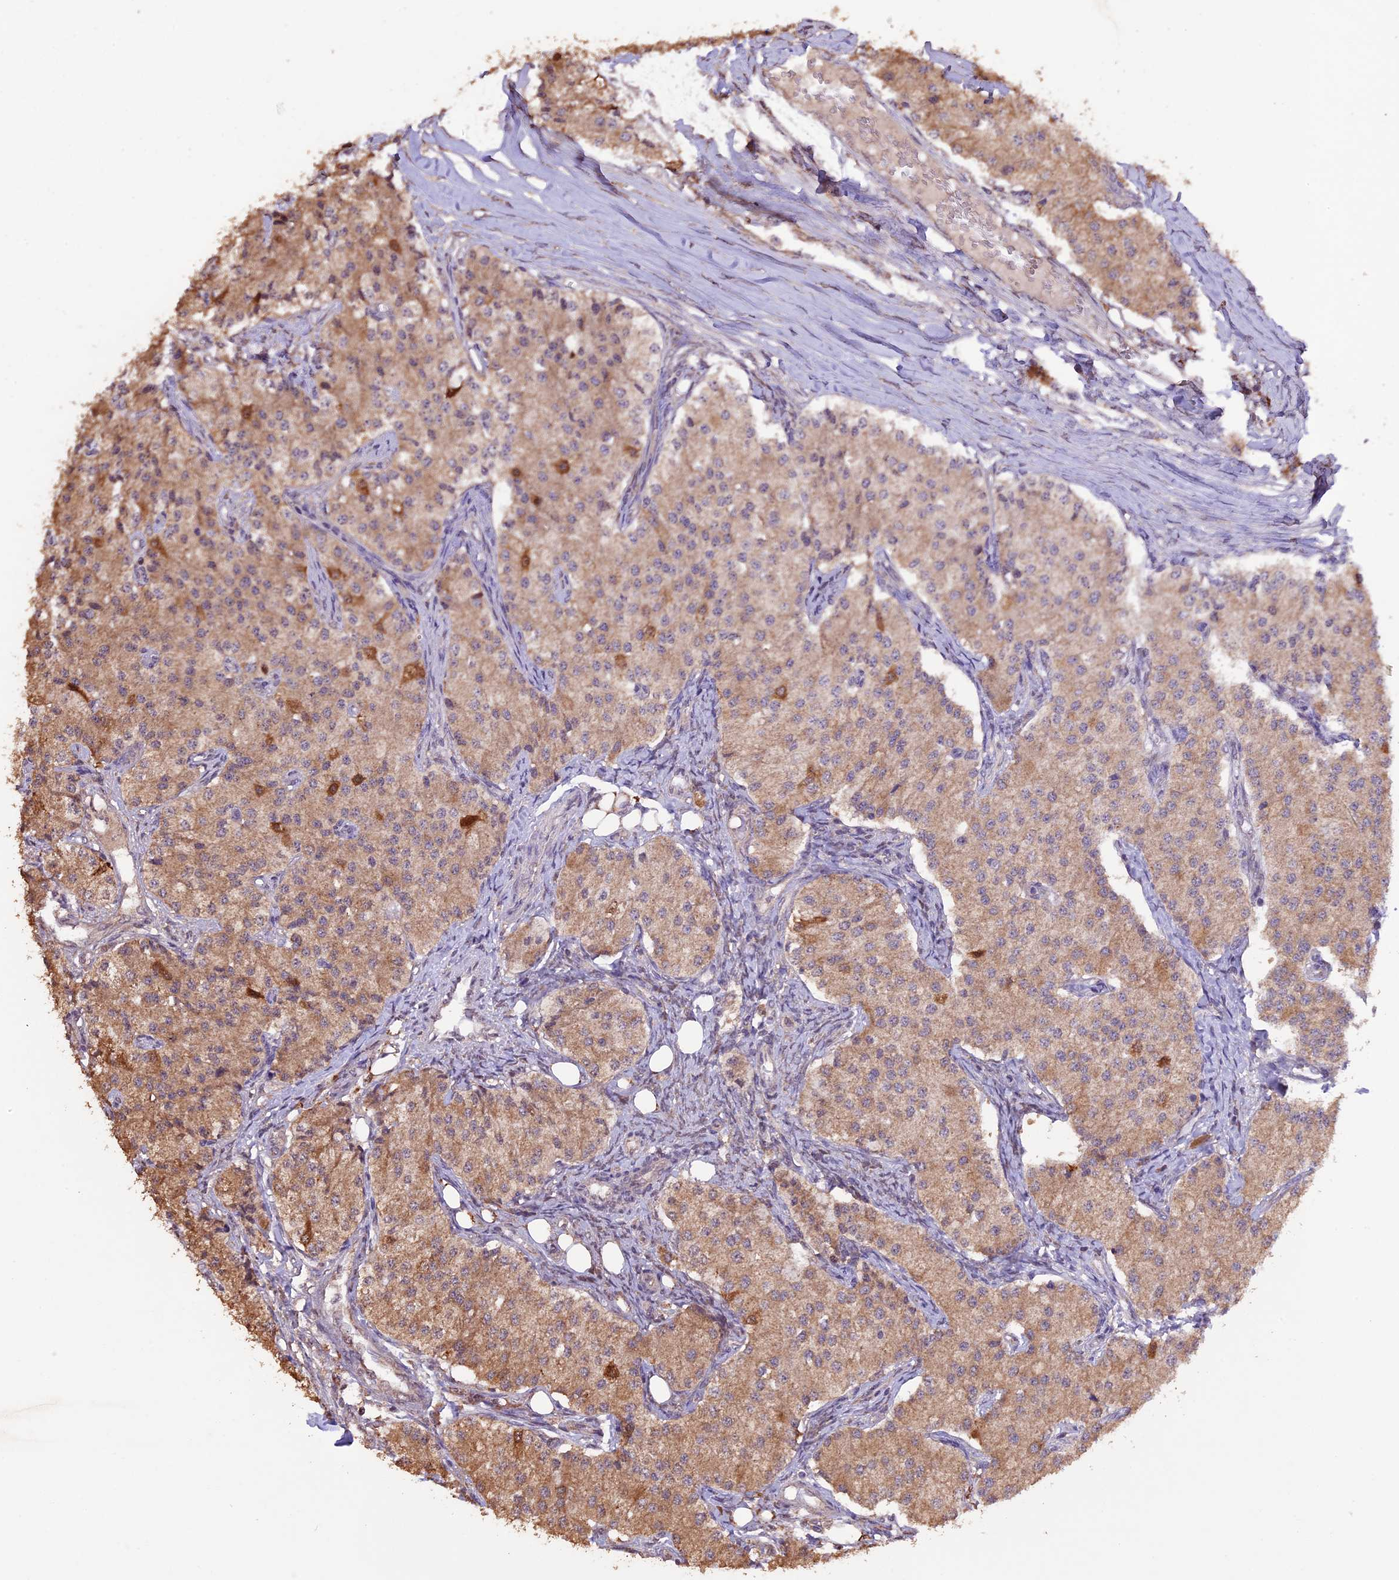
{"staining": {"intensity": "moderate", "quantity": "<25%", "location": "cytoplasmic/membranous"}, "tissue": "carcinoid", "cell_type": "Tumor cells", "image_type": "cancer", "snomed": [{"axis": "morphology", "description": "Carcinoid, malignant, NOS"}, {"axis": "topography", "description": "Colon"}], "caption": "Human malignant carcinoid stained for a protein (brown) shows moderate cytoplasmic/membranous positive positivity in about <25% of tumor cells.", "gene": "DIS3L", "patient": {"sex": "female", "age": 52}}